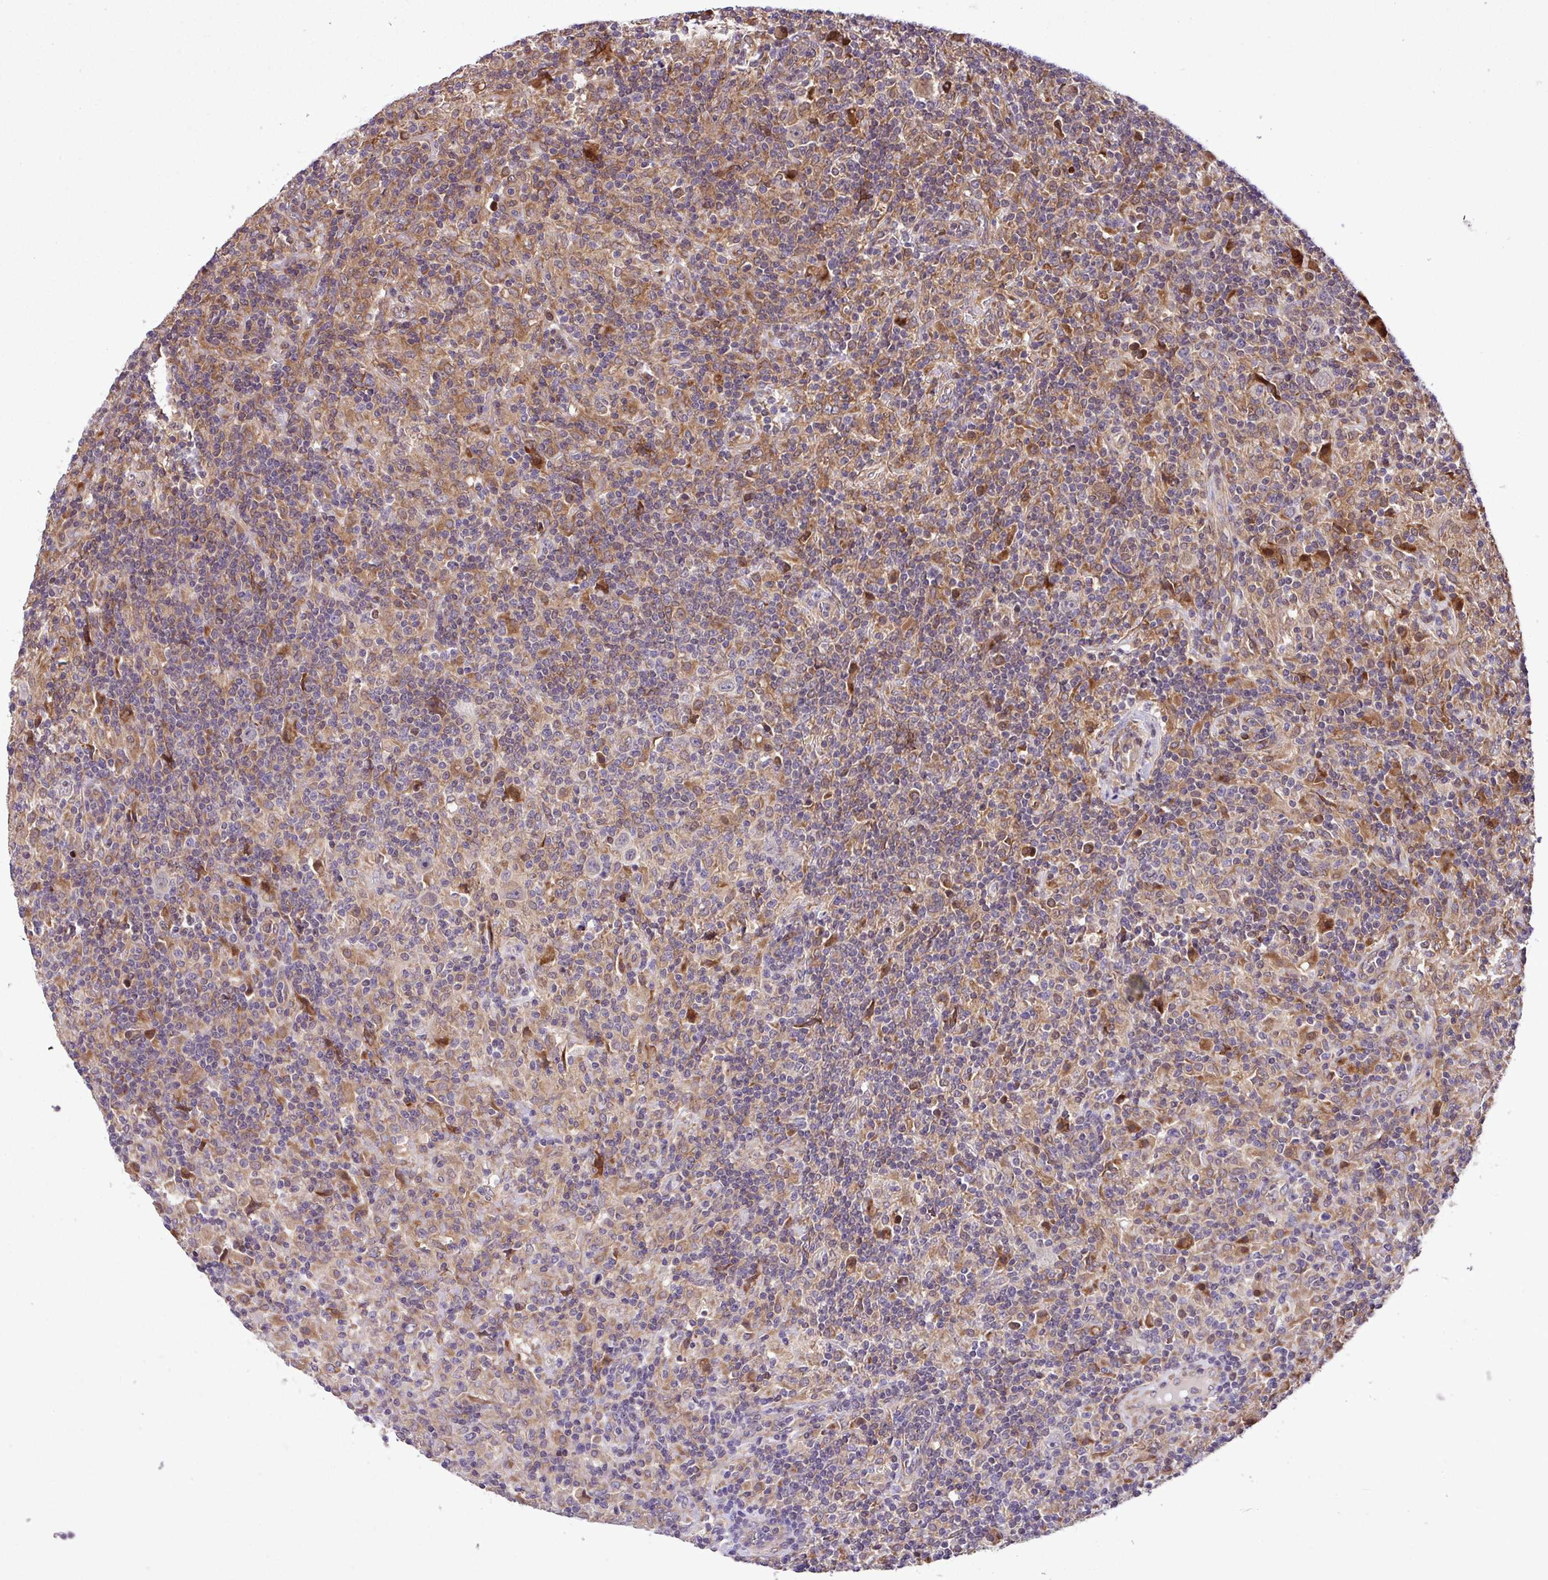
{"staining": {"intensity": "weak", "quantity": "<25%", "location": "cytoplasmic/membranous"}, "tissue": "lymphoma", "cell_type": "Tumor cells", "image_type": "cancer", "snomed": [{"axis": "morphology", "description": "Hodgkin's disease, NOS"}, {"axis": "topography", "description": "Lymph node"}], "caption": "A high-resolution histopathology image shows immunohistochemistry (IHC) staining of Hodgkin's disease, which demonstrates no significant positivity in tumor cells.", "gene": "DLGAP4", "patient": {"sex": "male", "age": 70}}